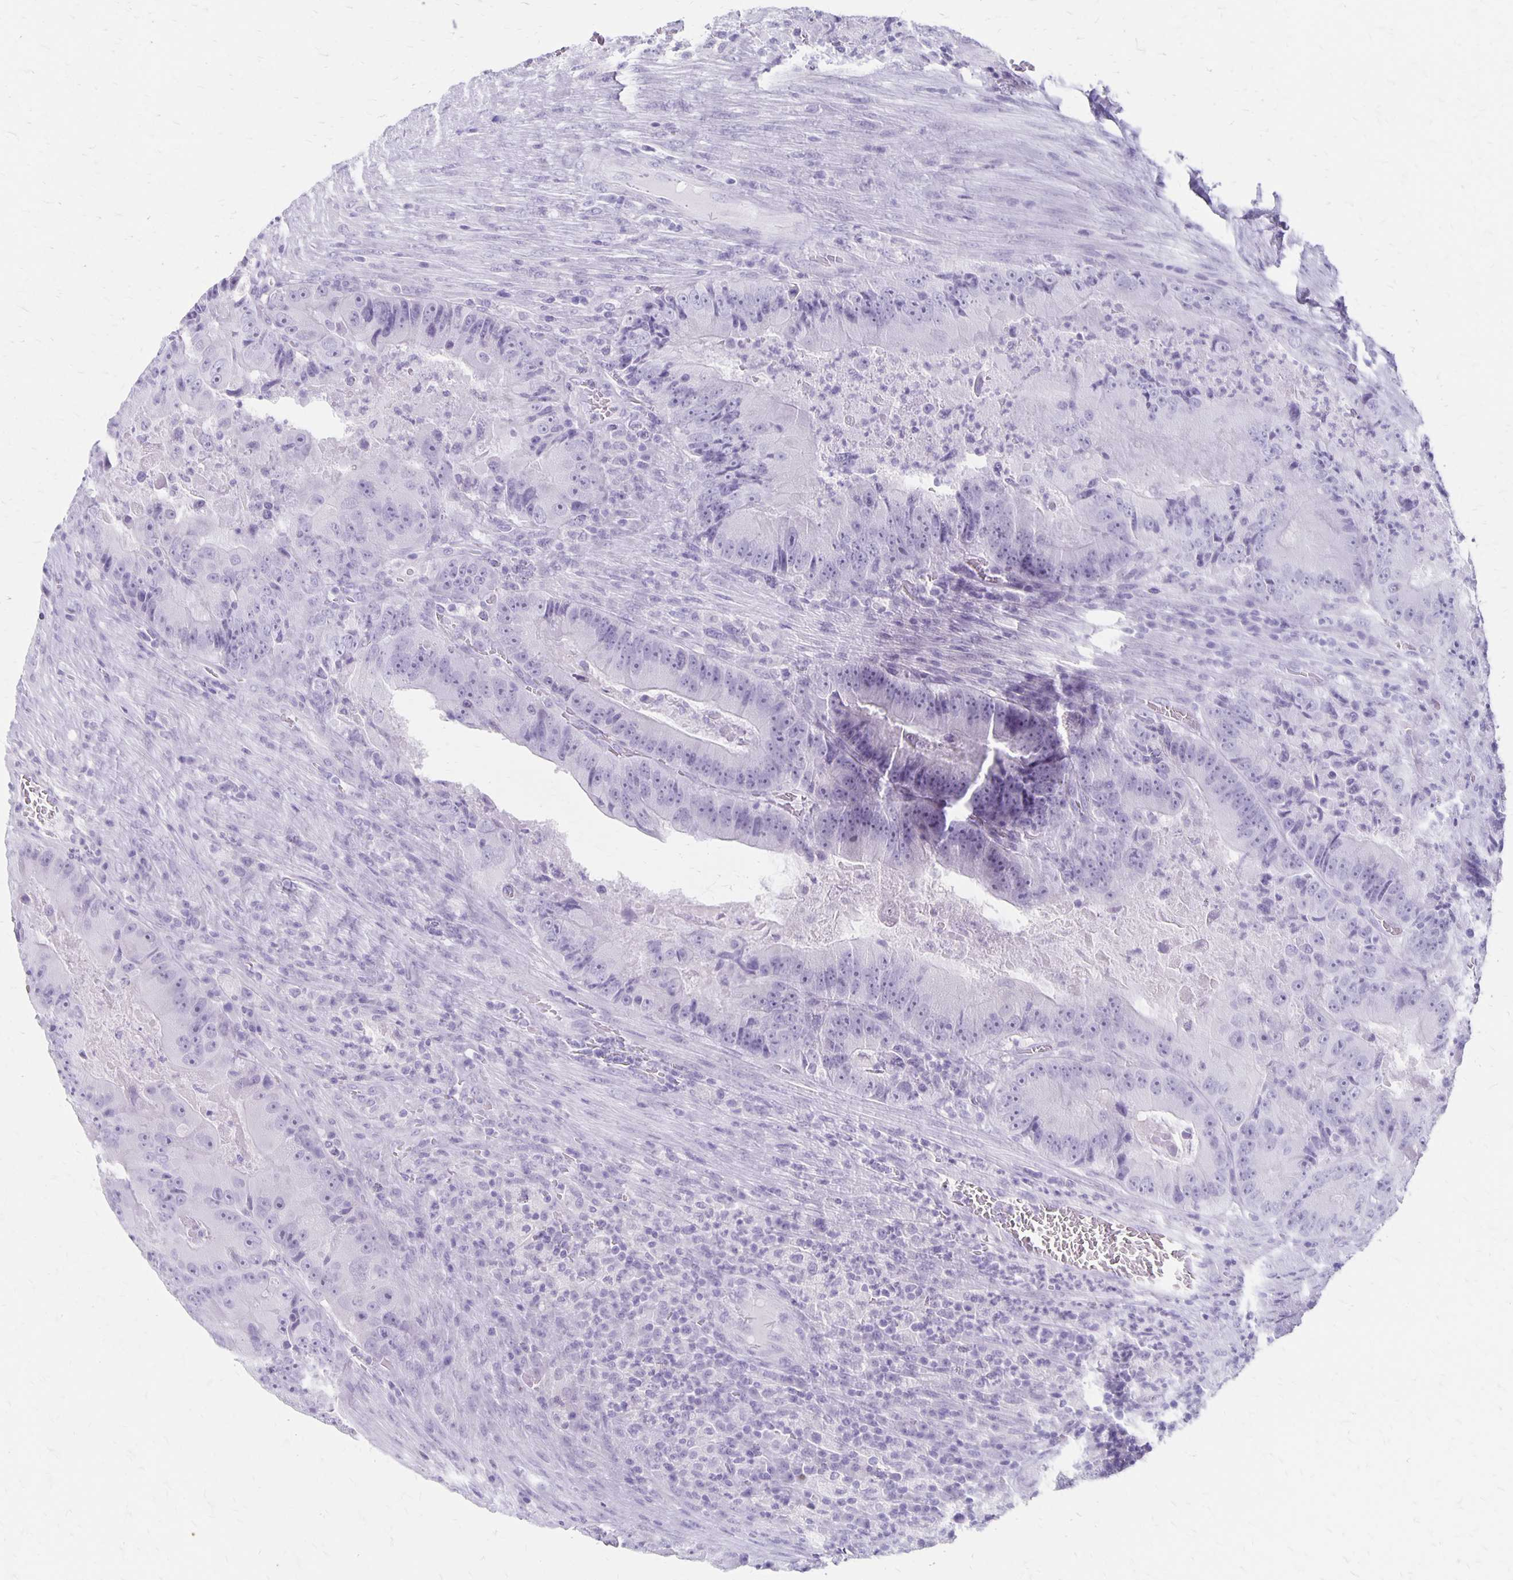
{"staining": {"intensity": "negative", "quantity": "none", "location": "none"}, "tissue": "colorectal cancer", "cell_type": "Tumor cells", "image_type": "cancer", "snomed": [{"axis": "morphology", "description": "Adenocarcinoma, NOS"}, {"axis": "topography", "description": "Colon"}], "caption": "IHC of human colorectal adenocarcinoma exhibits no positivity in tumor cells.", "gene": "MAGEC2", "patient": {"sex": "female", "age": 86}}